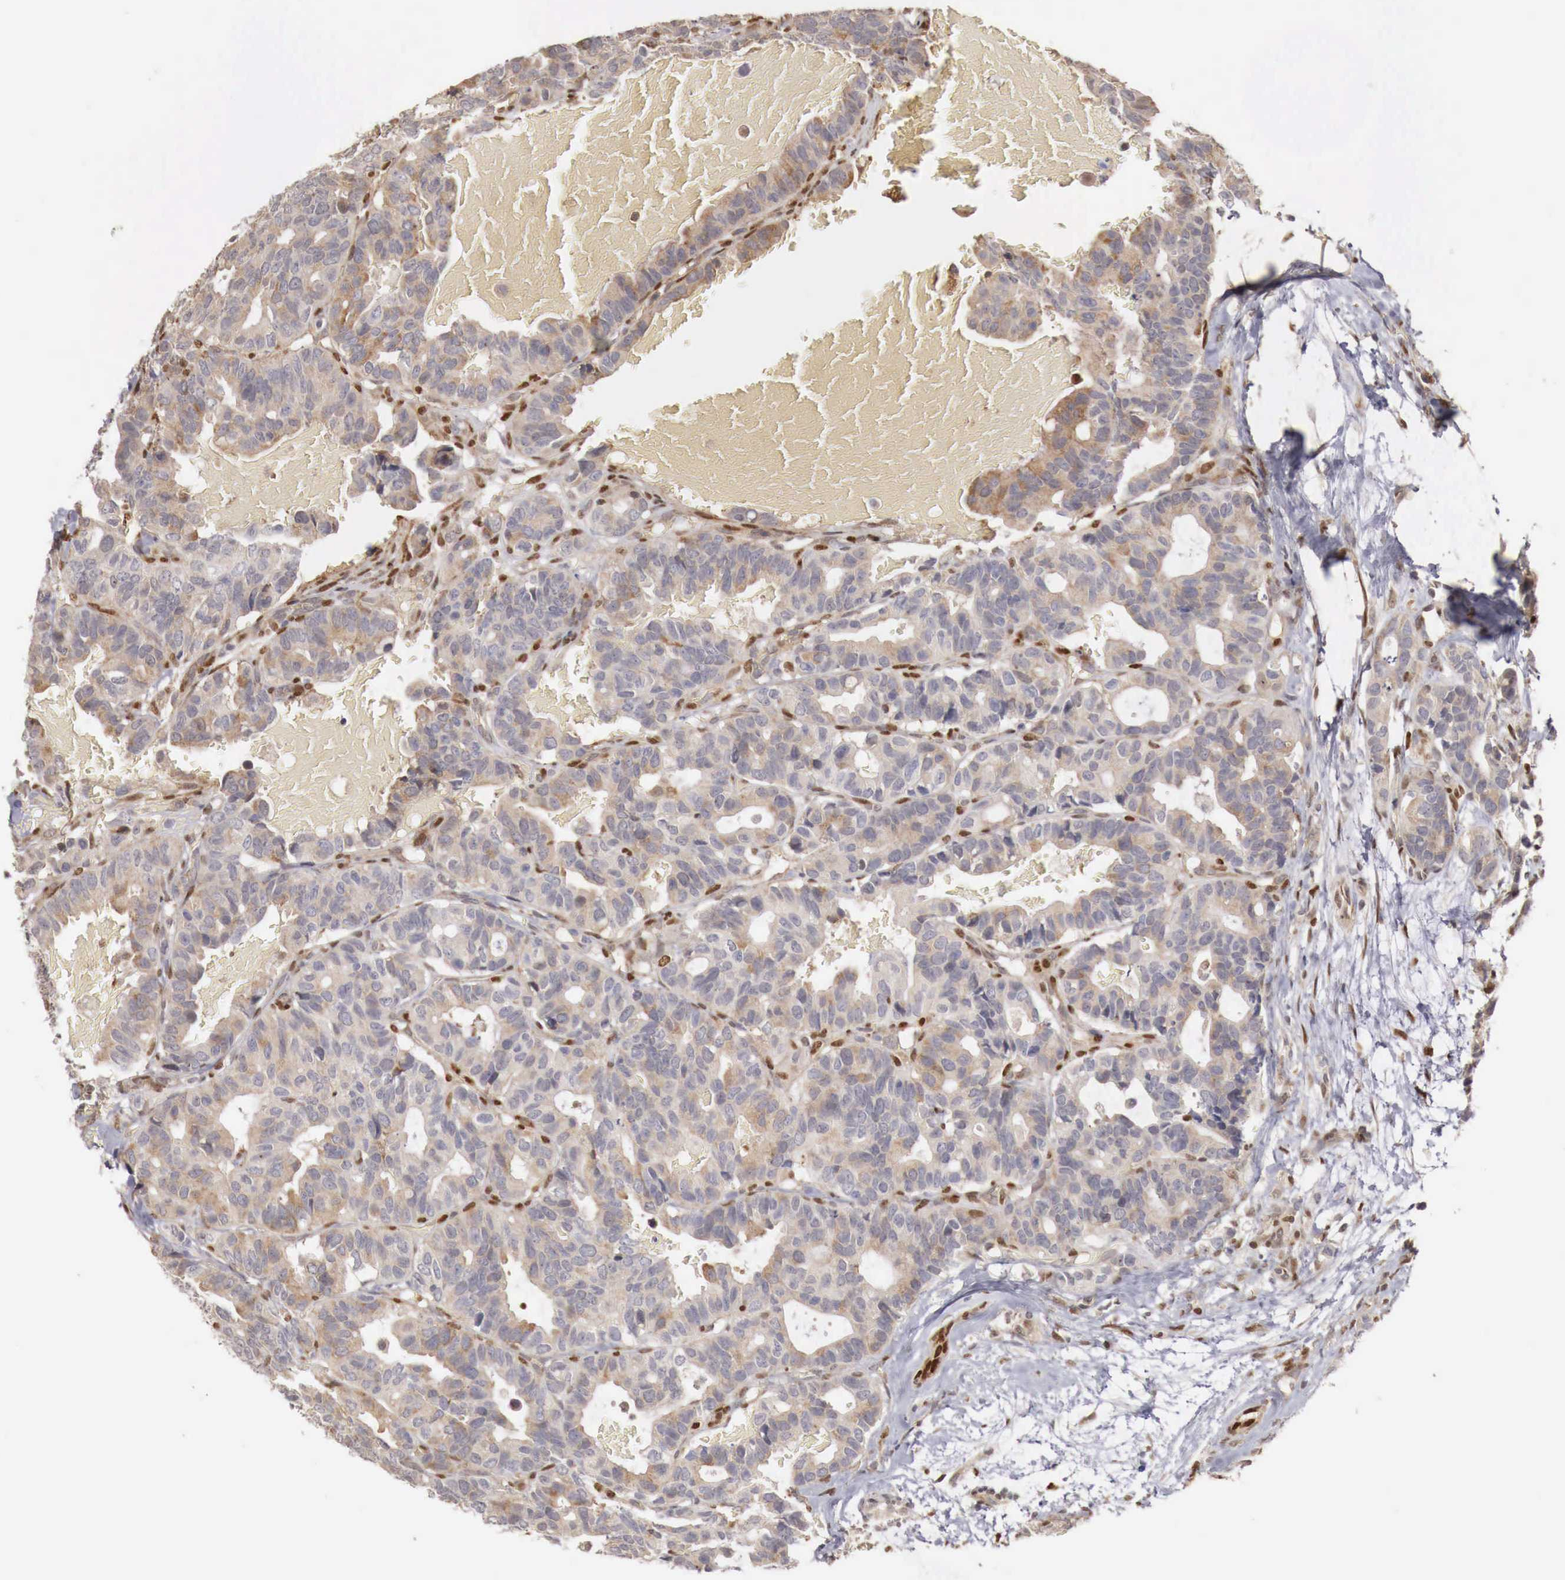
{"staining": {"intensity": "weak", "quantity": "25%-75%", "location": "cytoplasmic/membranous"}, "tissue": "breast cancer", "cell_type": "Tumor cells", "image_type": "cancer", "snomed": [{"axis": "morphology", "description": "Duct carcinoma"}, {"axis": "topography", "description": "Breast"}], "caption": "Human breast infiltrating ductal carcinoma stained with a brown dye reveals weak cytoplasmic/membranous positive positivity in about 25%-75% of tumor cells.", "gene": "KHDRBS2", "patient": {"sex": "female", "age": 69}}